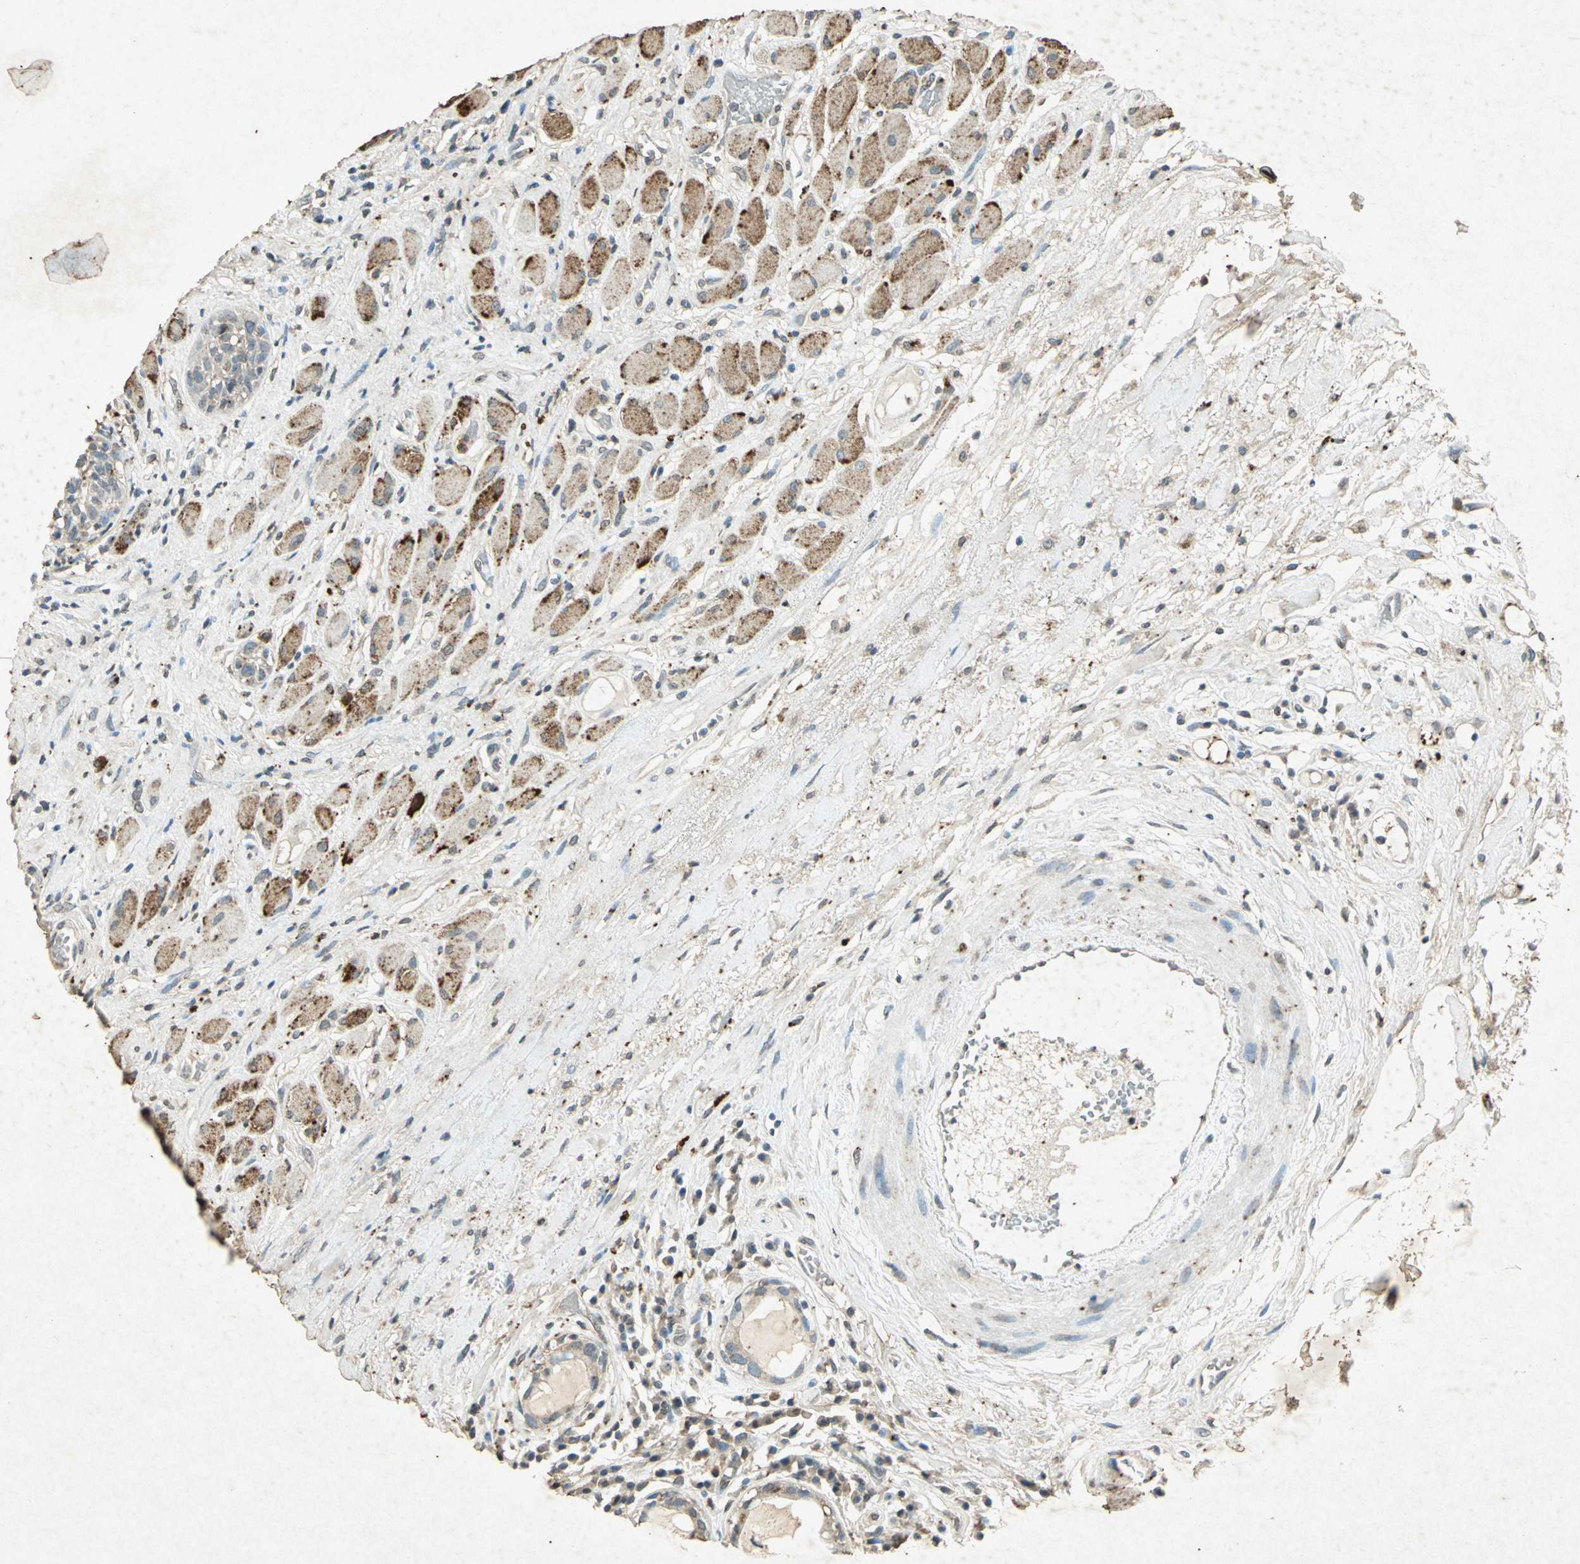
{"staining": {"intensity": "moderate", "quantity": "25%-75%", "location": "cytoplasmic/membranous"}, "tissue": "head and neck cancer", "cell_type": "Tumor cells", "image_type": "cancer", "snomed": [{"axis": "morphology", "description": "Squamous cell carcinoma, NOS"}, {"axis": "topography", "description": "Head-Neck"}], "caption": "Immunohistochemistry photomicrograph of human squamous cell carcinoma (head and neck) stained for a protein (brown), which demonstrates medium levels of moderate cytoplasmic/membranous positivity in approximately 25%-75% of tumor cells.", "gene": "PSEN1", "patient": {"sex": "male", "age": 62}}